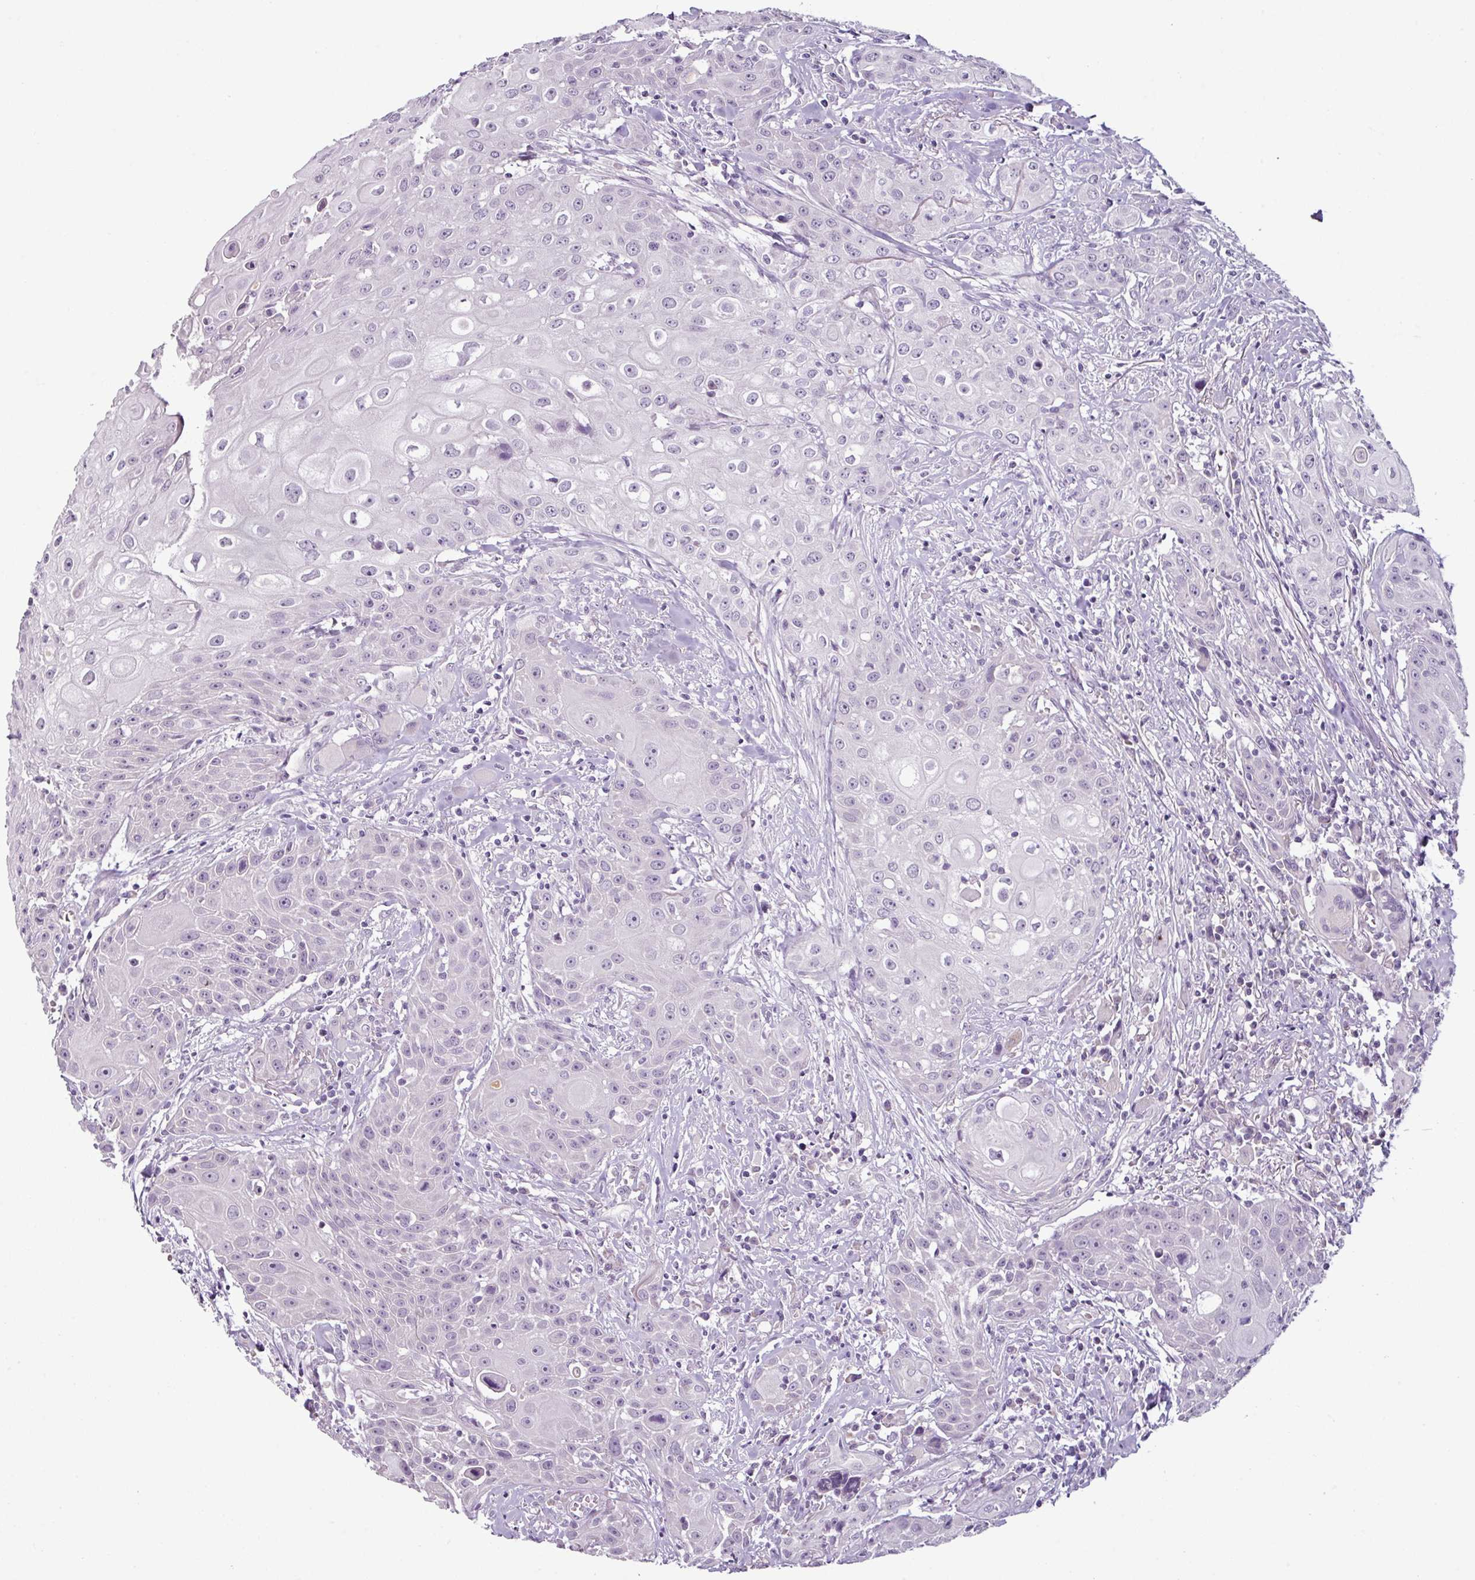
{"staining": {"intensity": "negative", "quantity": "none", "location": "none"}, "tissue": "head and neck cancer", "cell_type": "Tumor cells", "image_type": "cancer", "snomed": [{"axis": "morphology", "description": "Squamous cell carcinoma, NOS"}, {"axis": "topography", "description": "Oral tissue"}, {"axis": "topography", "description": "Head-Neck"}], "caption": "Immunohistochemistry (IHC) of human head and neck cancer (squamous cell carcinoma) displays no positivity in tumor cells. Nuclei are stained in blue.", "gene": "OR52D1", "patient": {"sex": "female", "age": 82}}